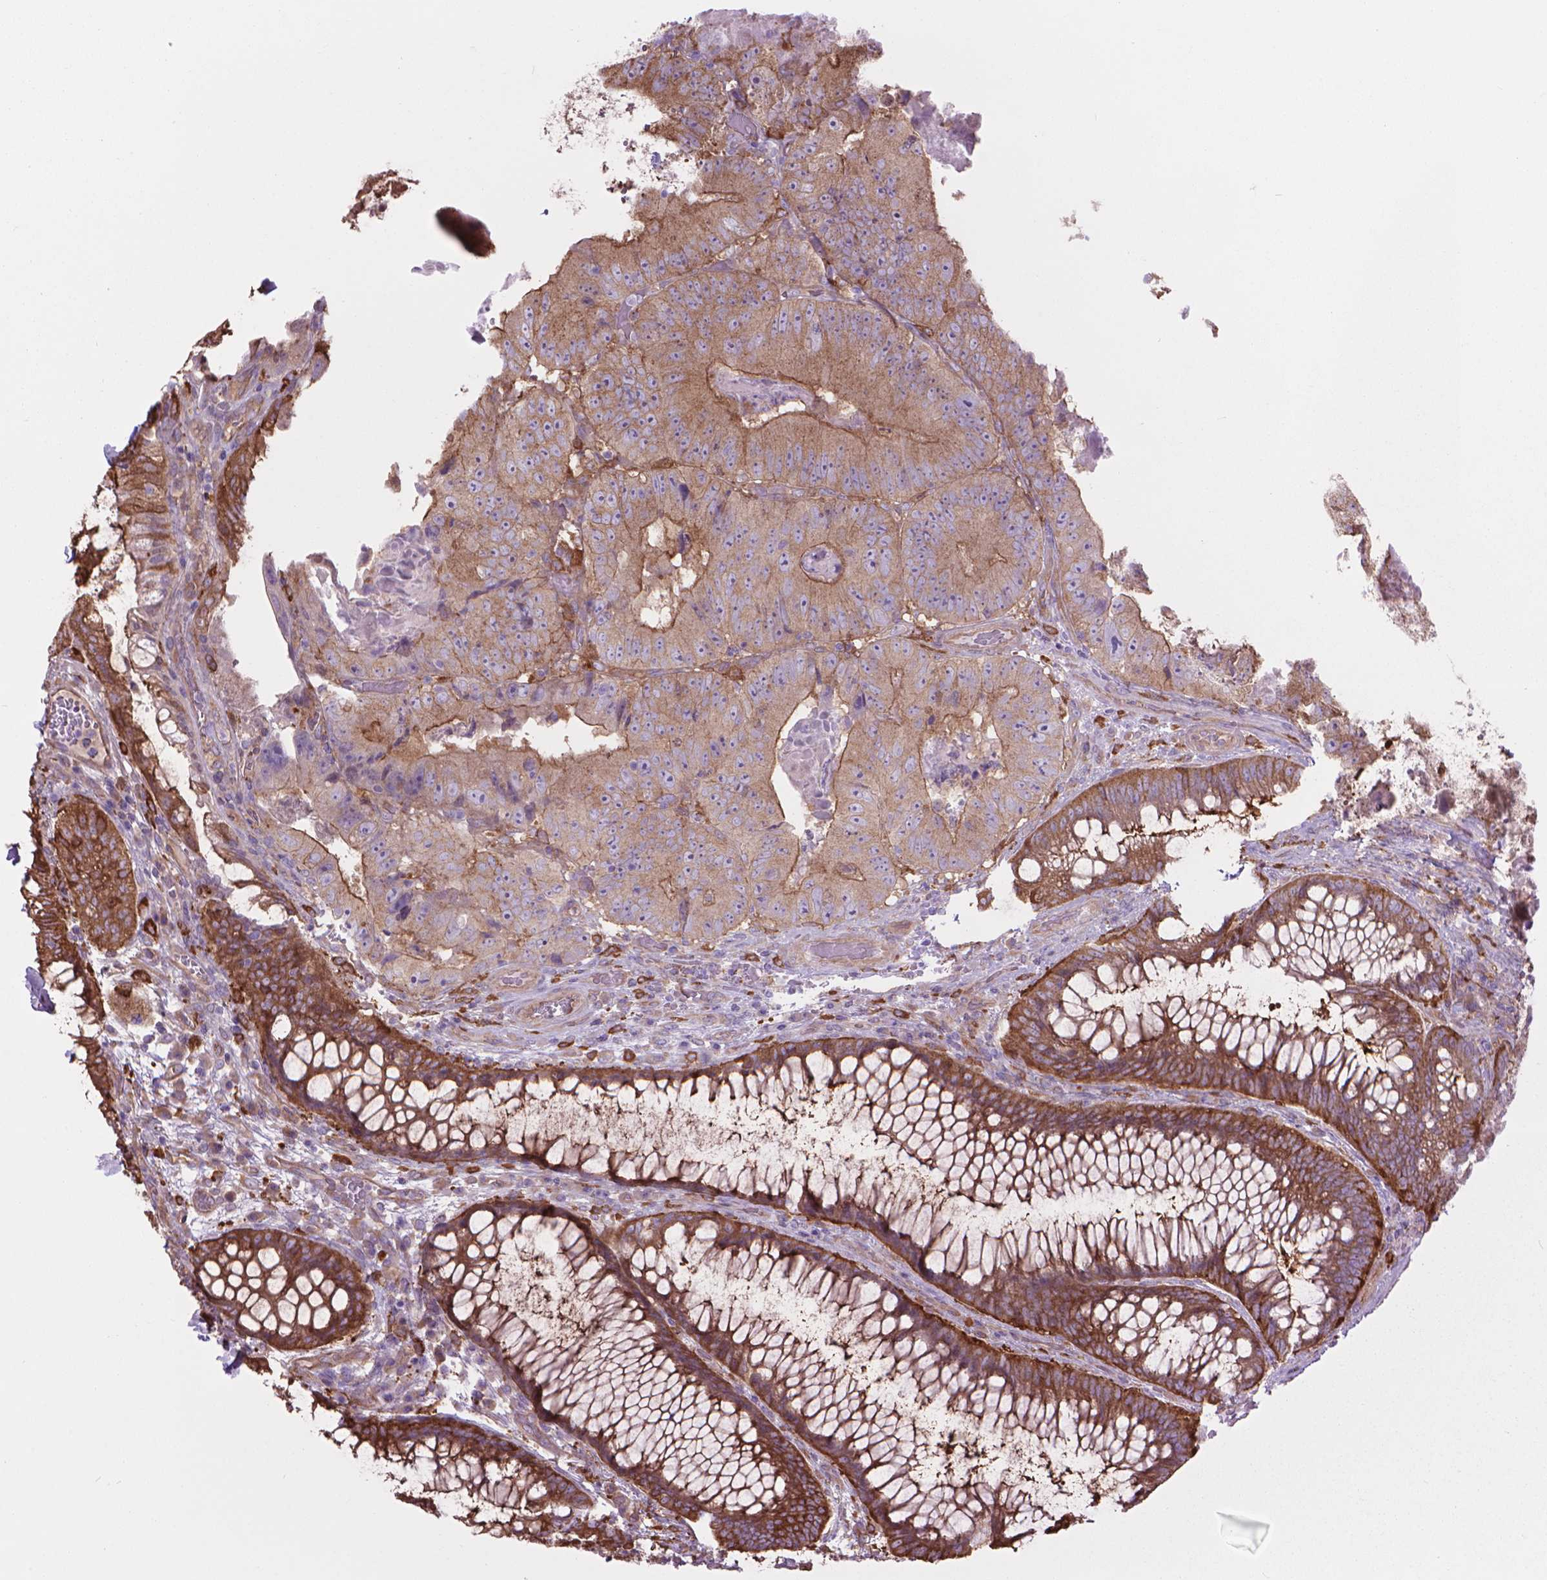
{"staining": {"intensity": "moderate", "quantity": ">75%", "location": "cytoplasmic/membranous"}, "tissue": "colorectal cancer", "cell_type": "Tumor cells", "image_type": "cancer", "snomed": [{"axis": "morphology", "description": "Adenocarcinoma, NOS"}, {"axis": "topography", "description": "Colon"}], "caption": "Colorectal adenocarcinoma stained for a protein displays moderate cytoplasmic/membranous positivity in tumor cells. (Brightfield microscopy of DAB IHC at high magnification).", "gene": "CORO1B", "patient": {"sex": "female", "age": 86}}